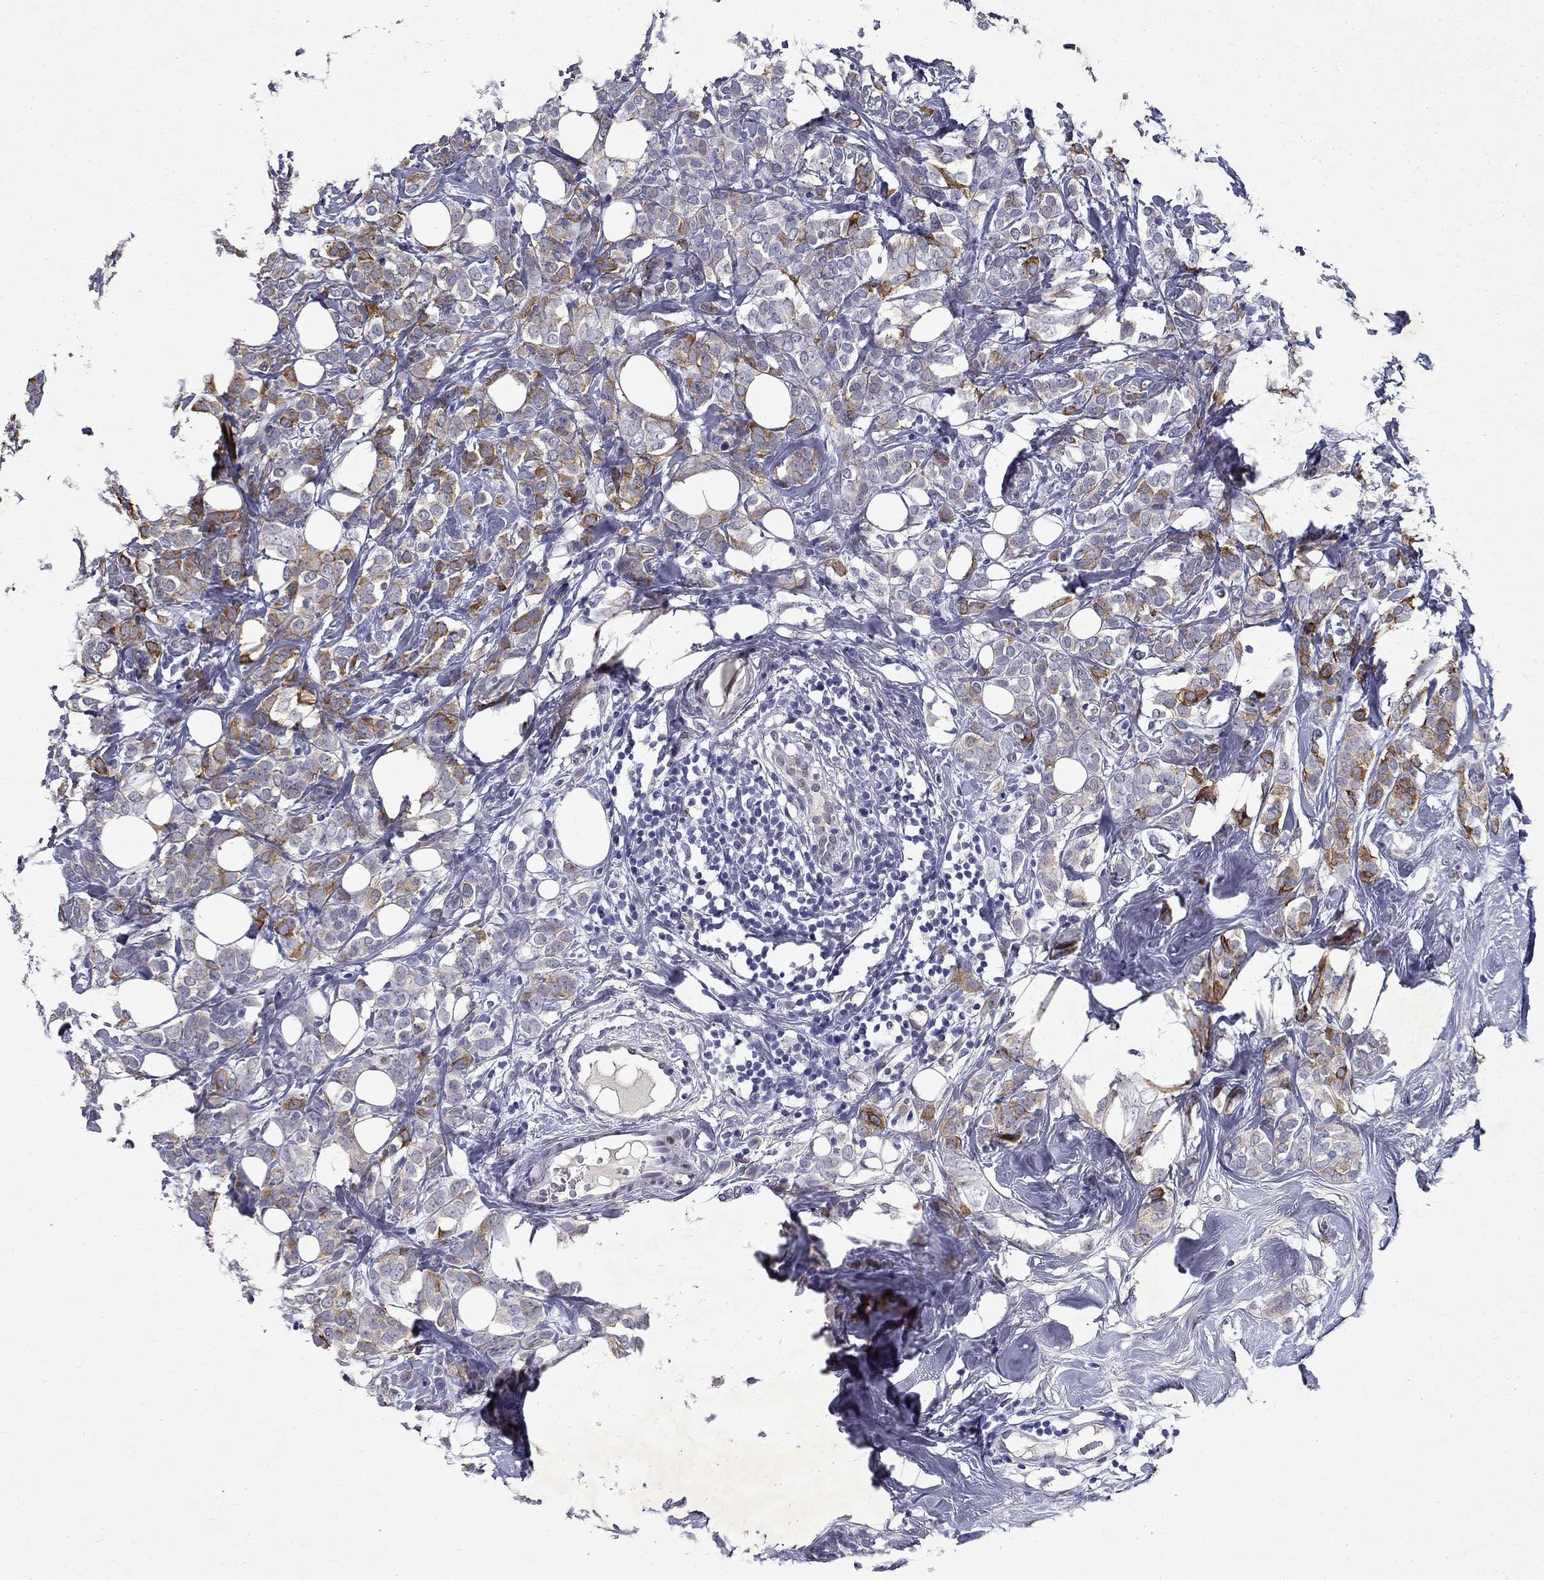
{"staining": {"intensity": "moderate", "quantity": "<25%", "location": "cytoplasmic/membranous"}, "tissue": "breast cancer", "cell_type": "Tumor cells", "image_type": "cancer", "snomed": [{"axis": "morphology", "description": "Lobular carcinoma"}, {"axis": "topography", "description": "Breast"}], "caption": "Tumor cells show low levels of moderate cytoplasmic/membranous expression in approximately <25% of cells in human breast cancer.", "gene": "RBFOX1", "patient": {"sex": "female", "age": 49}}